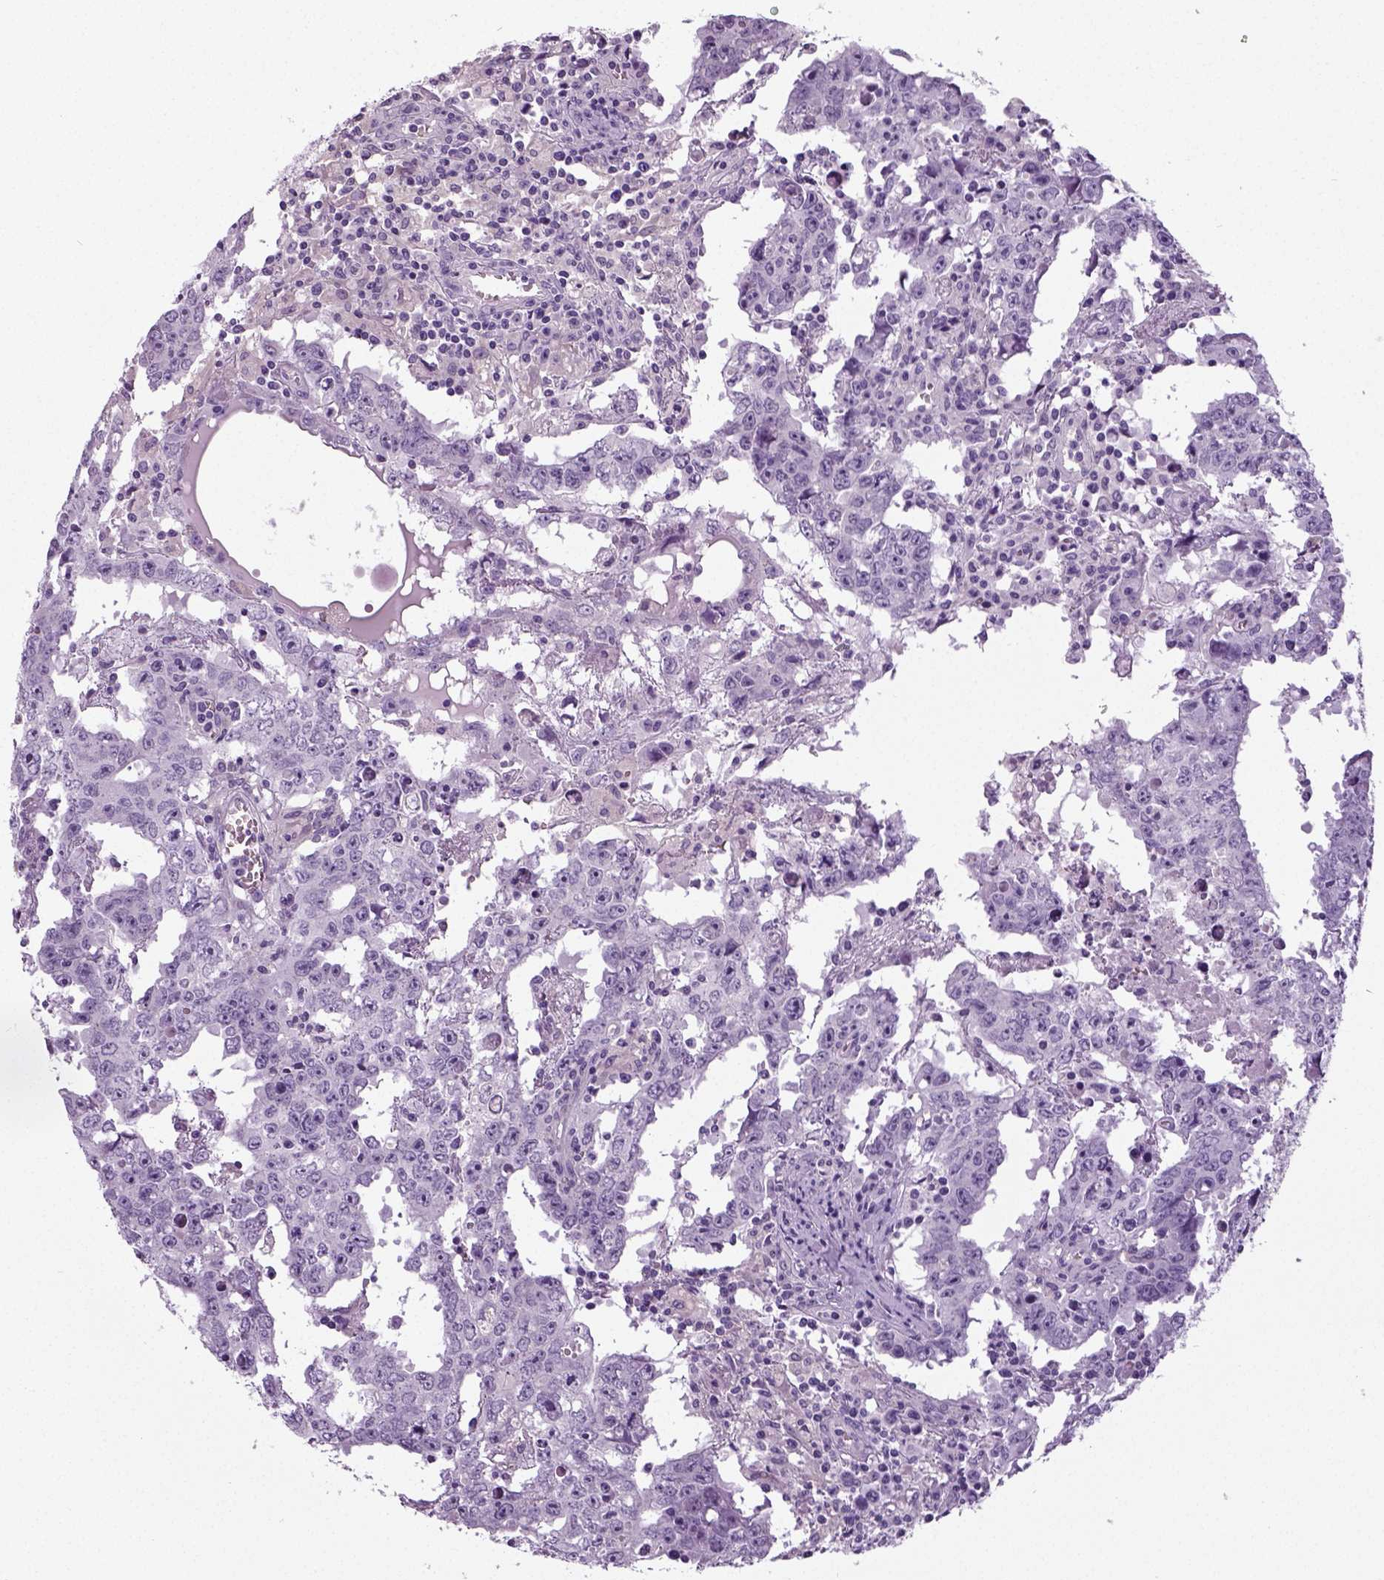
{"staining": {"intensity": "negative", "quantity": "none", "location": "none"}, "tissue": "testis cancer", "cell_type": "Tumor cells", "image_type": "cancer", "snomed": [{"axis": "morphology", "description": "Carcinoma, Embryonal, NOS"}, {"axis": "topography", "description": "Testis"}], "caption": "Protein analysis of embryonal carcinoma (testis) exhibits no significant positivity in tumor cells.", "gene": "NECAB2", "patient": {"sex": "male", "age": 22}}